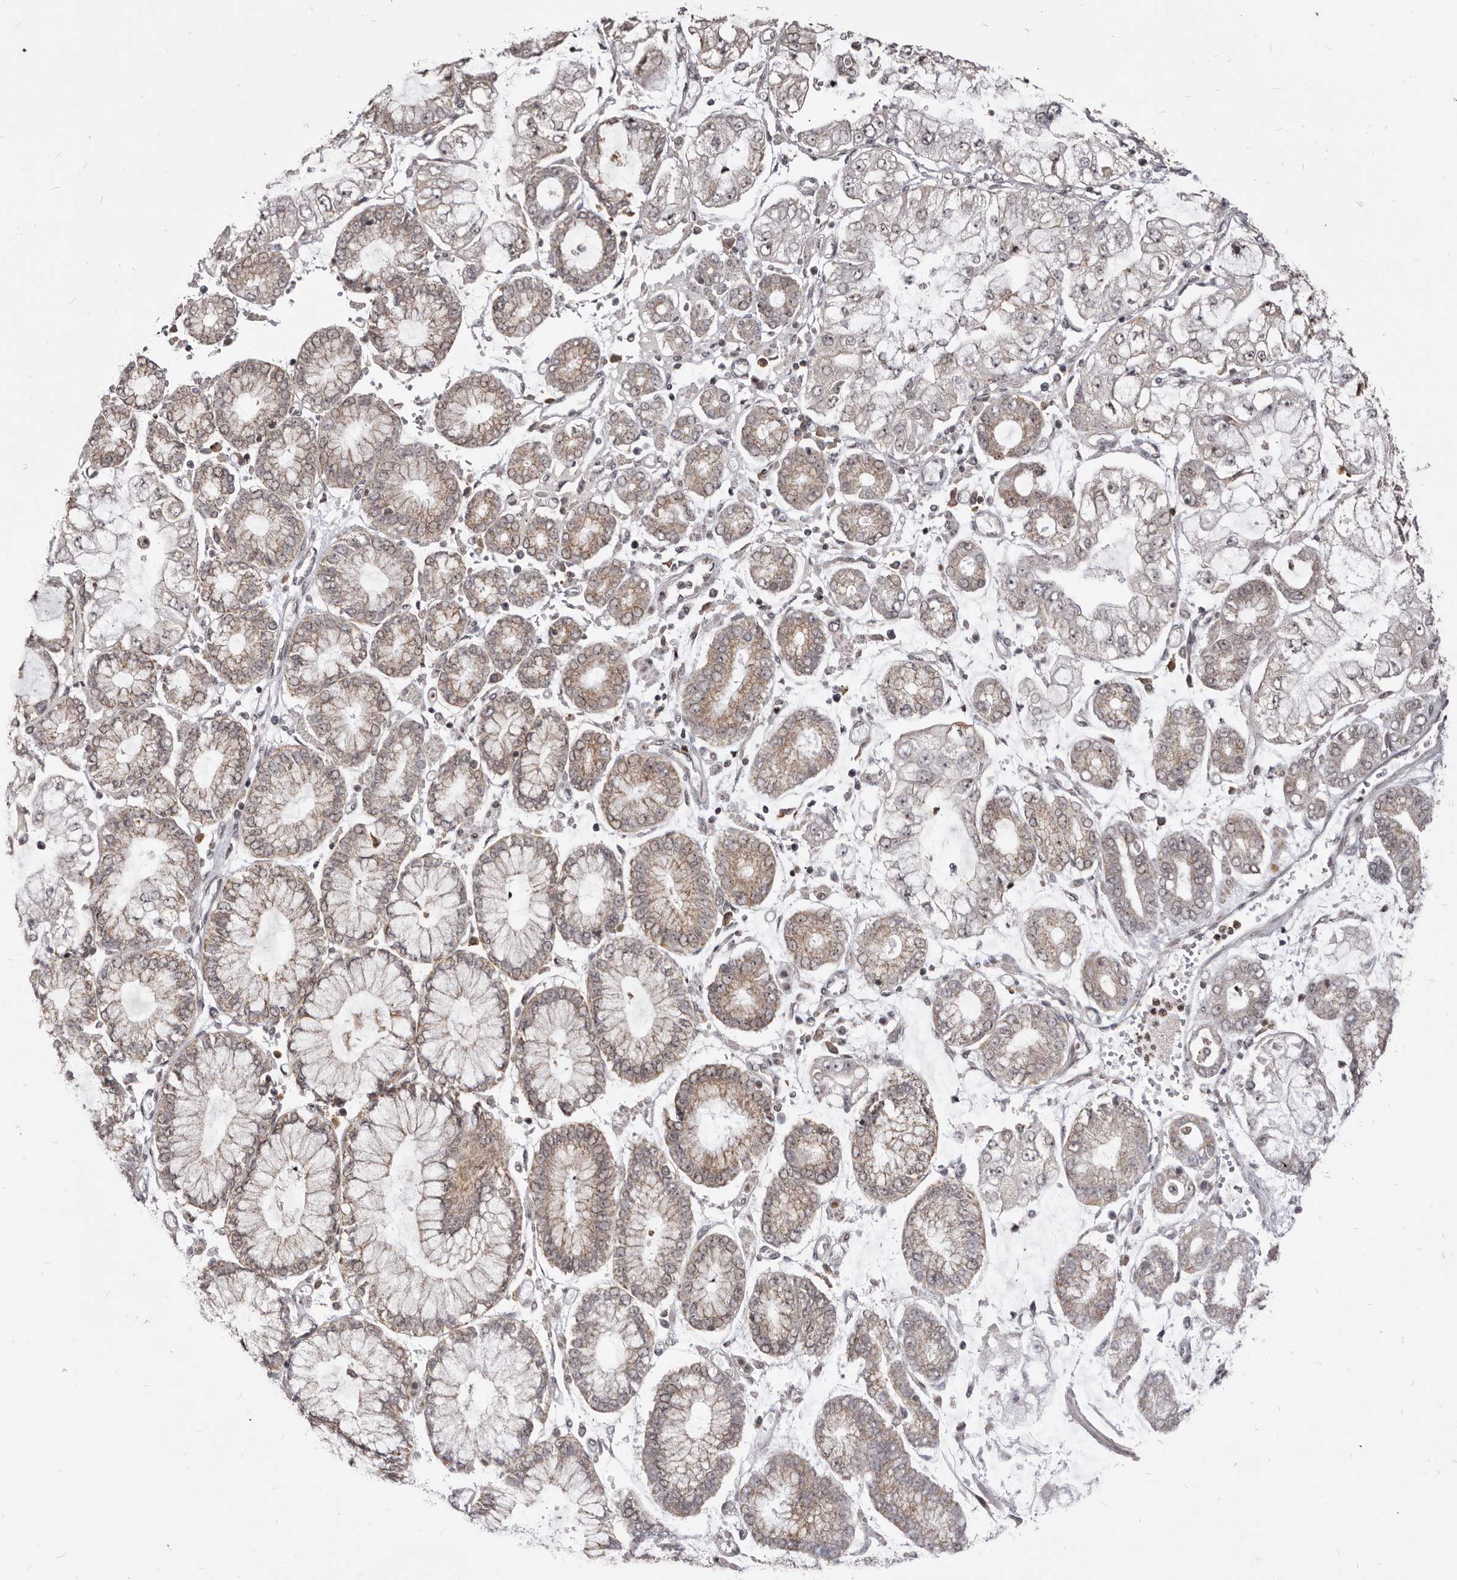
{"staining": {"intensity": "weak", "quantity": "<25%", "location": "cytoplasmic/membranous,nuclear"}, "tissue": "stomach cancer", "cell_type": "Tumor cells", "image_type": "cancer", "snomed": [{"axis": "morphology", "description": "Adenocarcinoma, NOS"}, {"axis": "topography", "description": "Stomach"}], "caption": "IHC micrograph of human adenocarcinoma (stomach) stained for a protein (brown), which displays no positivity in tumor cells.", "gene": "THUMPD1", "patient": {"sex": "male", "age": 76}}